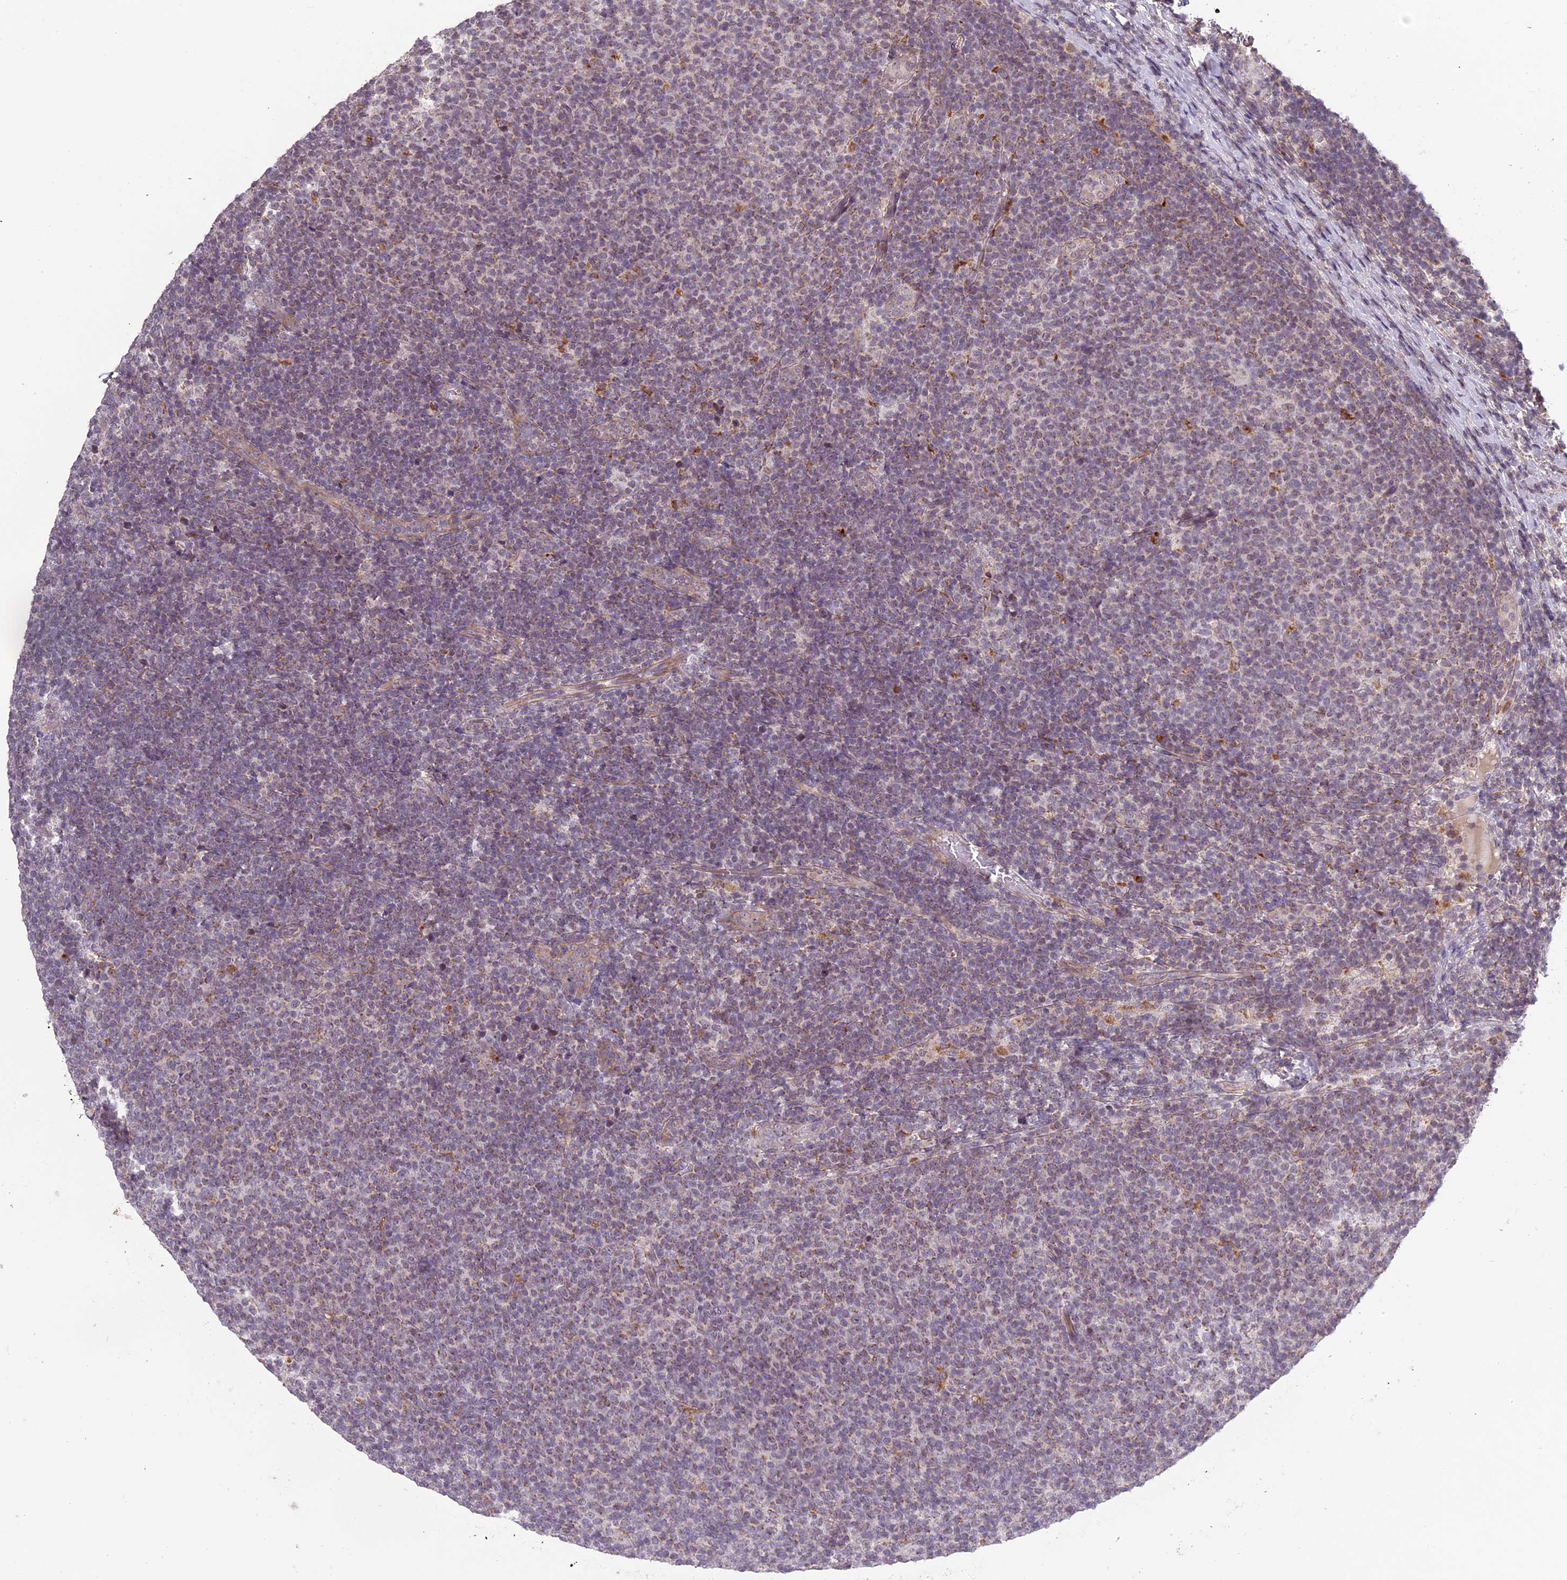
{"staining": {"intensity": "weak", "quantity": "25%-75%", "location": "cytoplasmic/membranous"}, "tissue": "lymphoma", "cell_type": "Tumor cells", "image_type": "cancer", "snomed": [{"axis": "morphology", "description": "Malignant lymphoma, non-Hodgkin's type, Low grade"}, {"axis": "topography", "description": "Lymph node"}], "caption": "Immunohistochemical staining of human low-grade malignant lymphoma, non-Hodgkin's type demonstrates low levels of weak cytoplasmic/membranous positivity in approximately 25%-75% of tumor cells. The protein is stained brown, and the nuclei are stained in blue (DAB (3,3'-diaminobenzidine) IHC with brightfield microscopy, high magnification).", "gene": "ERG28", "patient": {"sex": "male", "age": 66}}